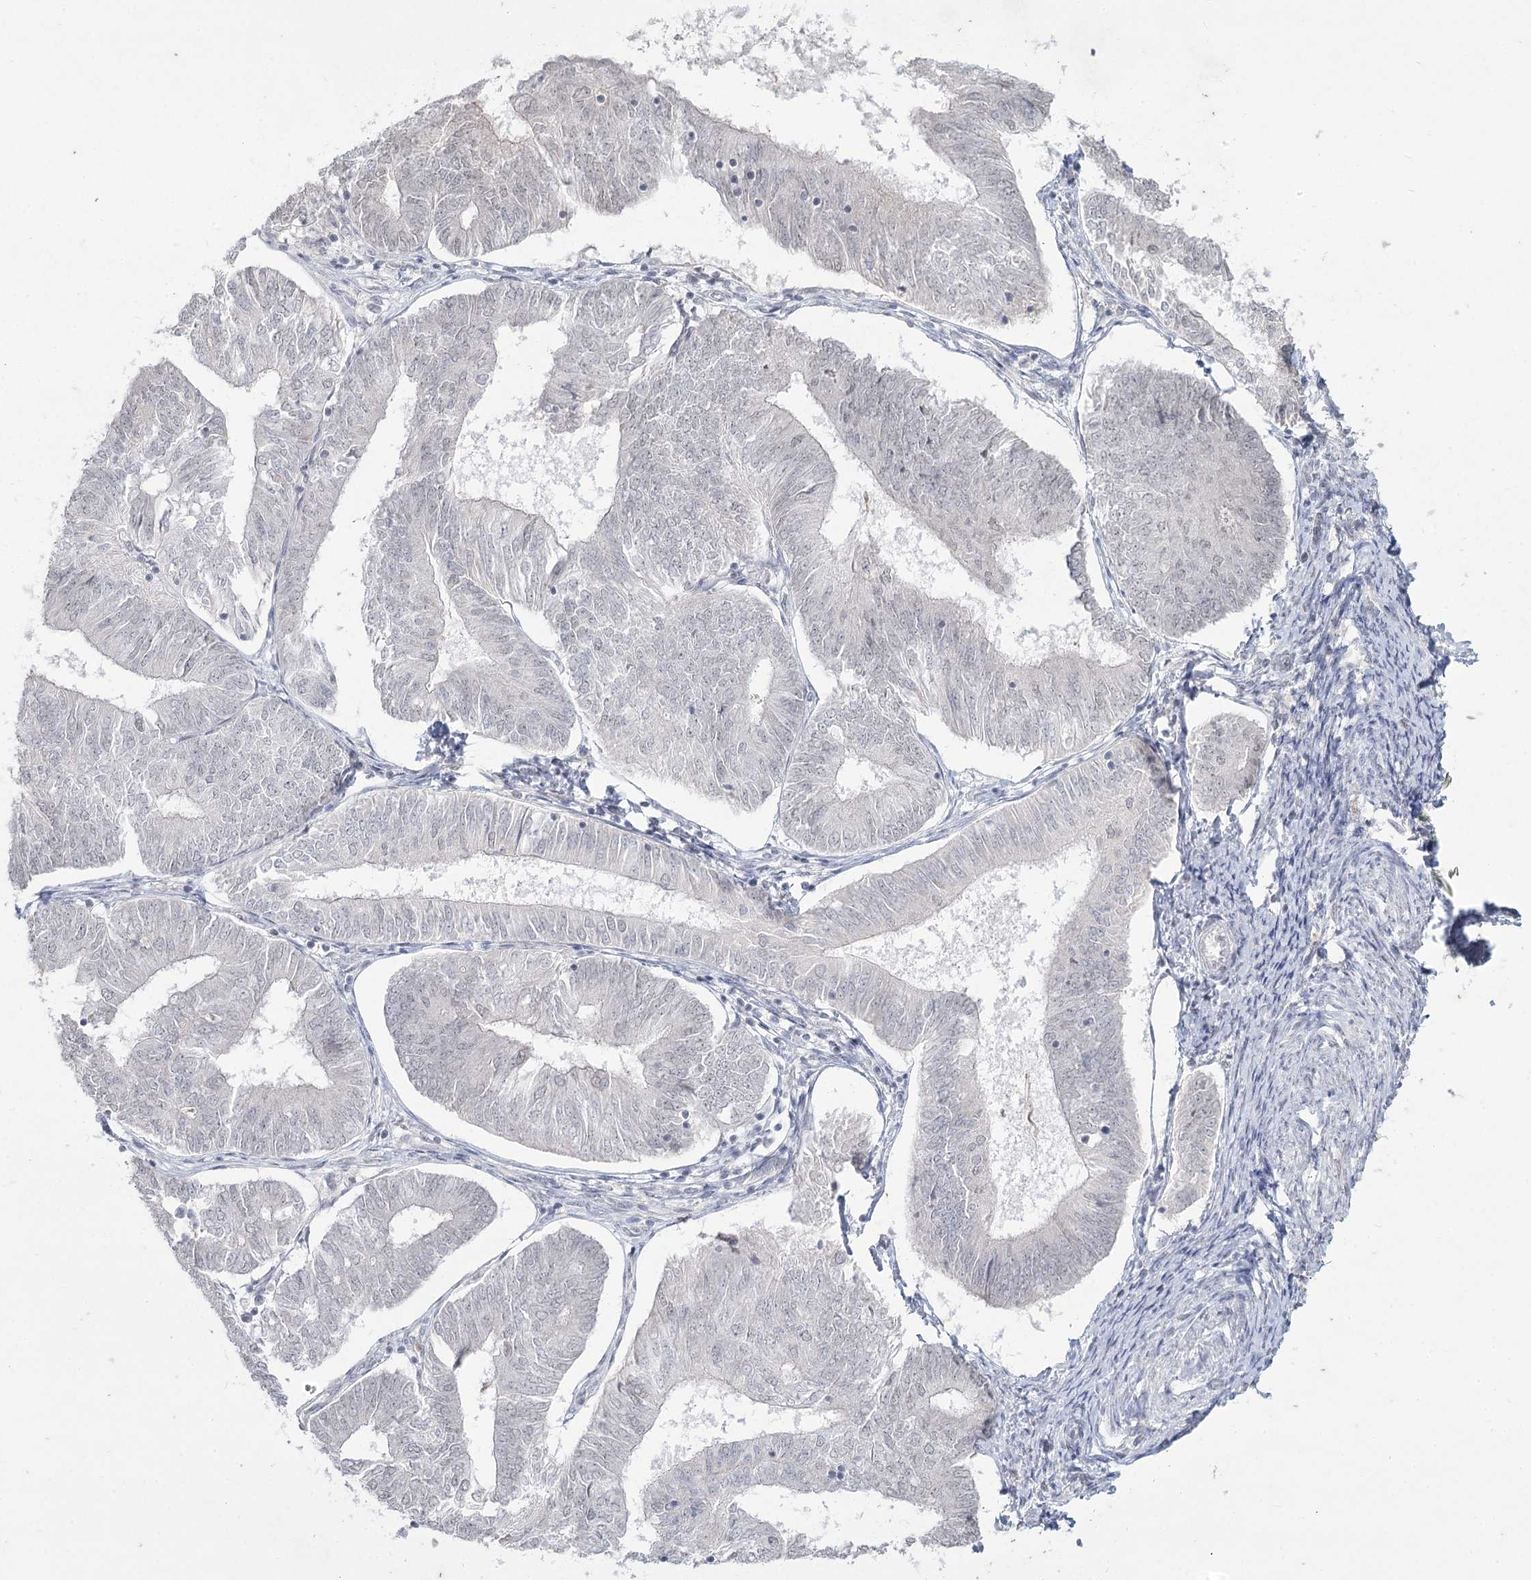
{"staining": {"intensity": "negative", "quantity": "none", "location": "none"}, "tissue": "endometrial cancer", "cell_type": "Tumor cells", "image_type": "cancer", "snomed": [{"axis": "morphology", "description": "Adenocarcinoma, NOS"}, {"axis": "topography", "description": "Endometrium"}], "caption": "This micrograph is of endometrial cancer stained with immunohistochemistry to label a protein in brown with the nuclei are counter-stained blue. There is no positivity in tumor cells. (DAB (3,3'-diaminobenzidine) IHC visualized using brightfield microscopy, high magnification).", "gene": "LY6G5C", "patient": {"sex": "female", "age": 58}}